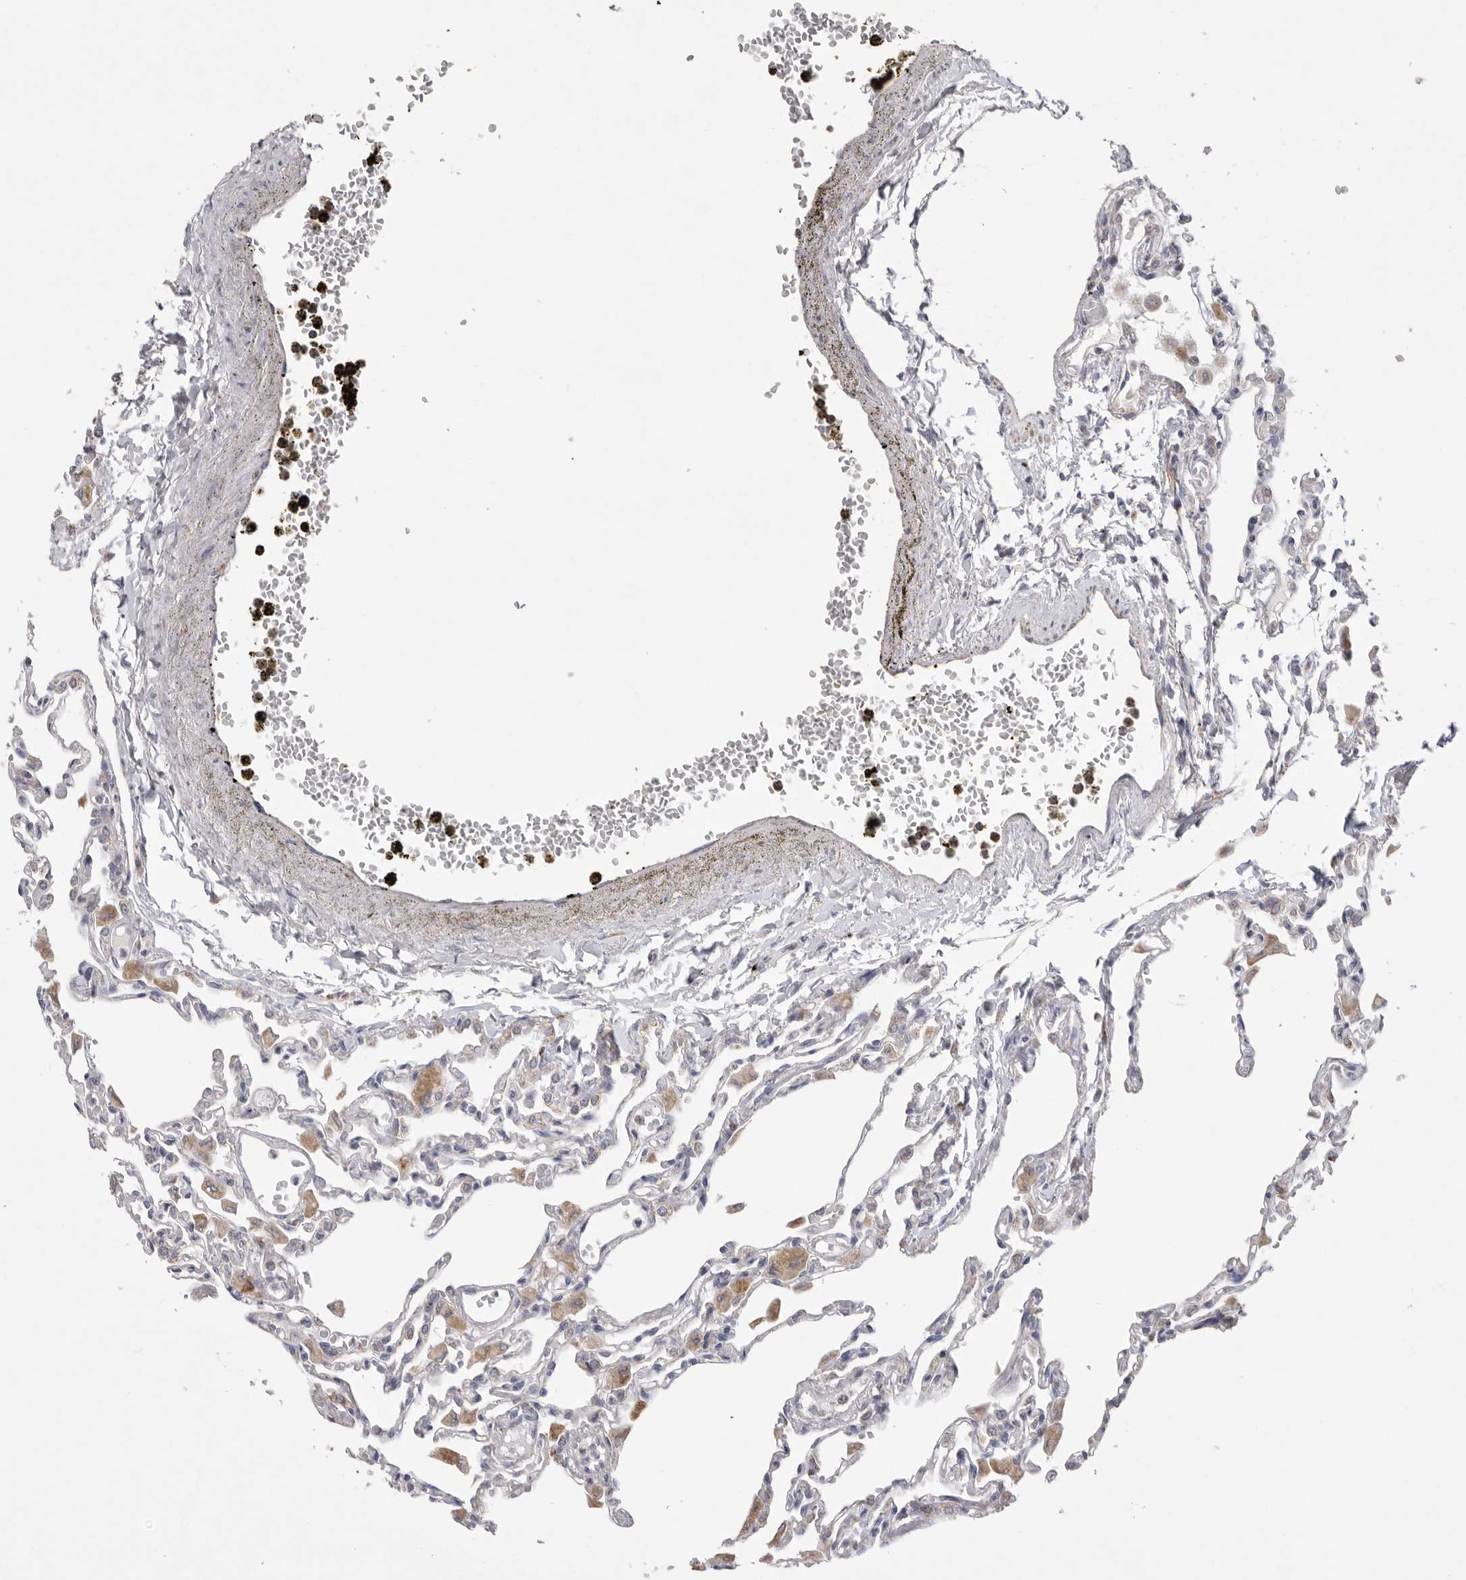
{"staining": {"intensity": "weak", "quantity": "<25%", "location": "cytoplasmic/membranous"}, "tissue": "lung", "cell_type": "Alveolar cells", "image_type": "normal", "snomed": [{"axis": "morphology", "description": "Normal tissue, NOS"}, {"axis": "topography", "description": "Bronchus"}, {"axis": "topography", "description": "Lung"}], "caption": "A high-resolution histopathology image shows IHC staining of normal lung, which shows no significant expression in alveolar cells. (DAB IHC with hematoxylin counter stain).", "gene": "VDAC3", "patient": {"sex": "female", "age": 49}}